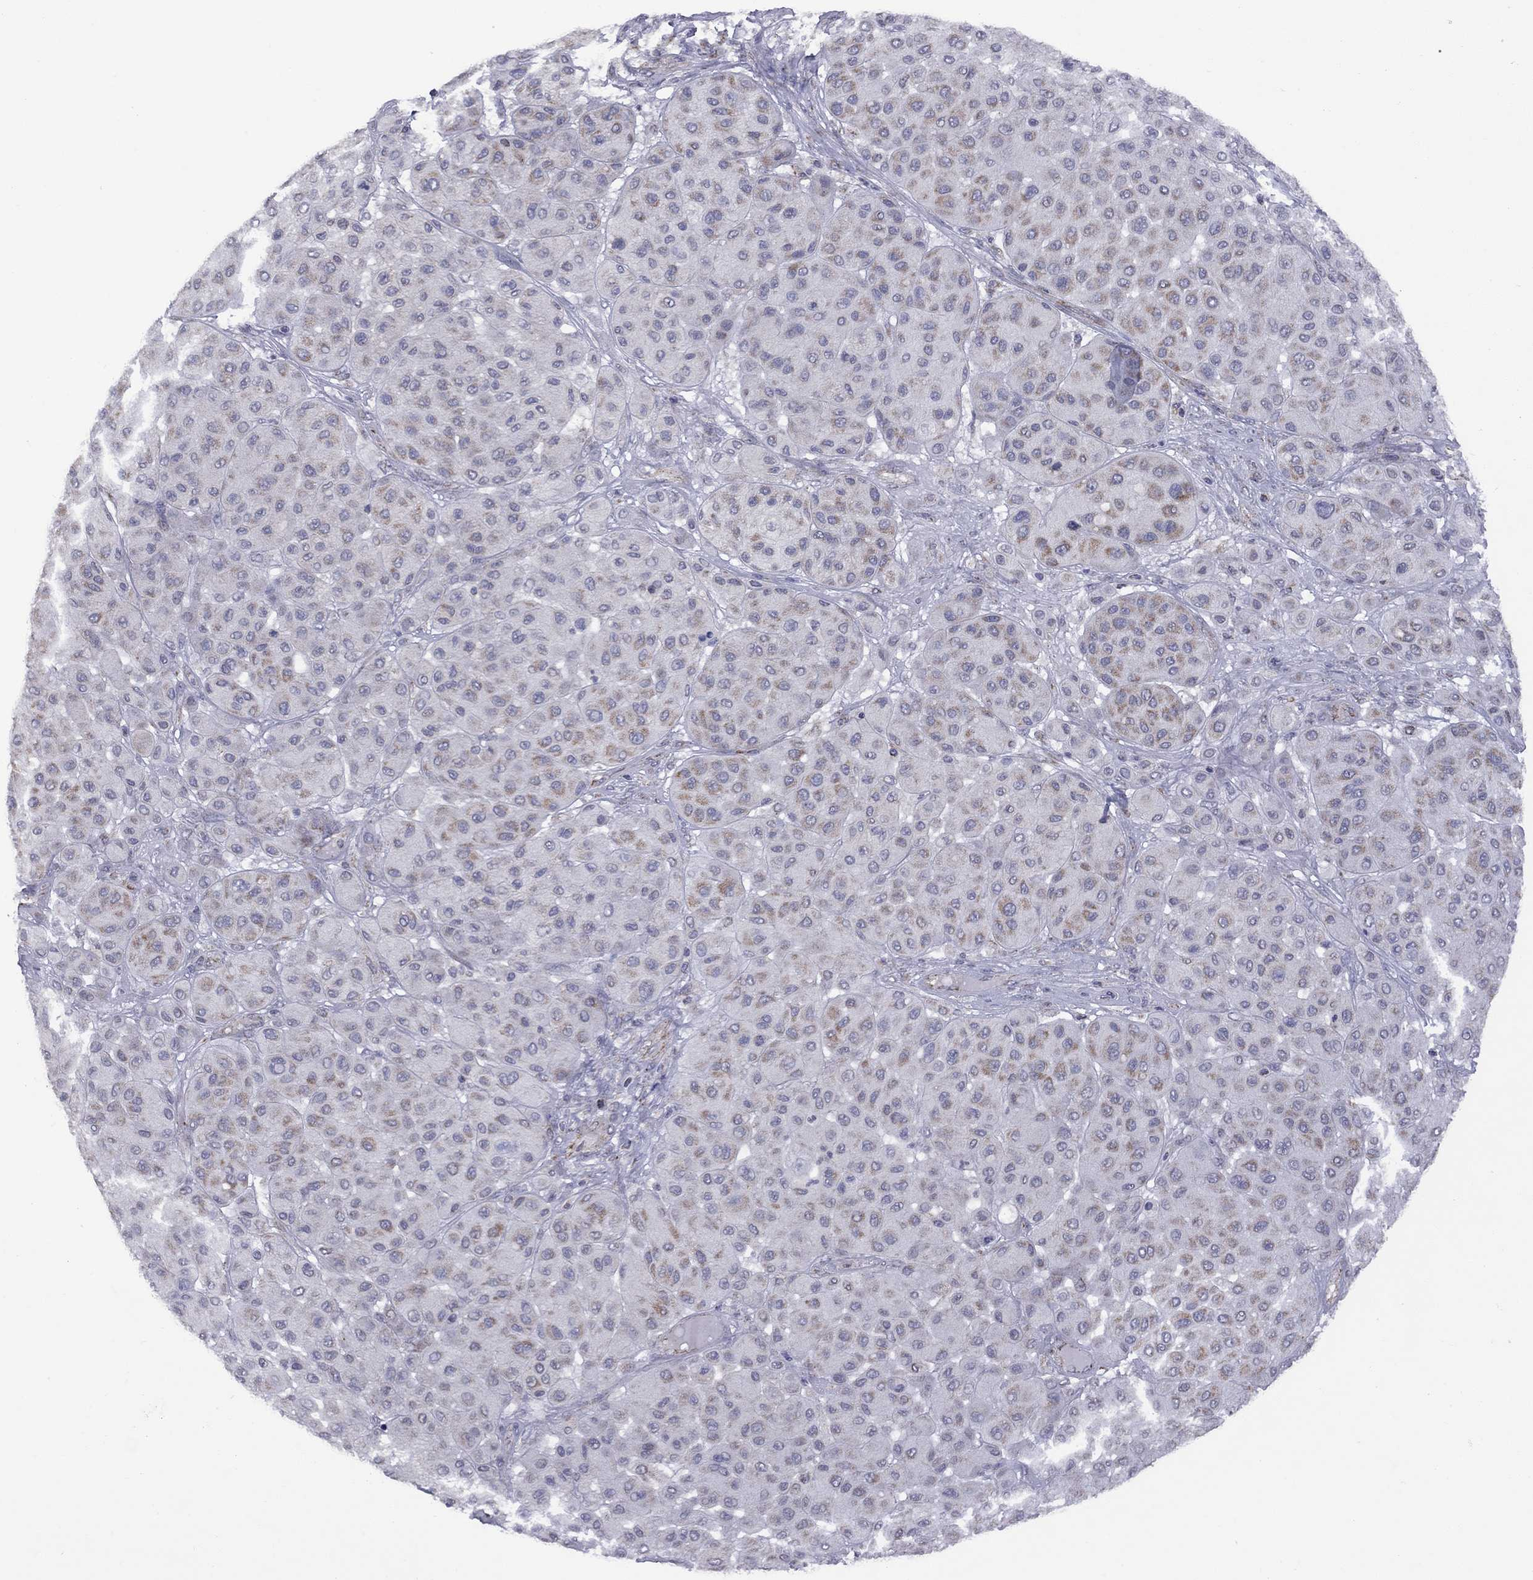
{"staining": {"intensity": "moderate", "quantity": "25%-75%", "location": "cytoplasmic/membranous"}, "tissue": "melanoma", "cell_type": "Tumor cells", "image_type": "cancer", "snomed": [{"axis": "morphology", "description": "Malignant melanoma, Metastatic site"}, {"axis": "topography", "description": "Smooth muscle"}], "caption": "Protein expression analysis of human malignant melanoma (metastatic site) reveals moderate cytoplasmic/membranous positivity in about 25%-75% of tumor cells.", "gene": "NDUFB1", "patient": {"sex": "male", "age": 41}}